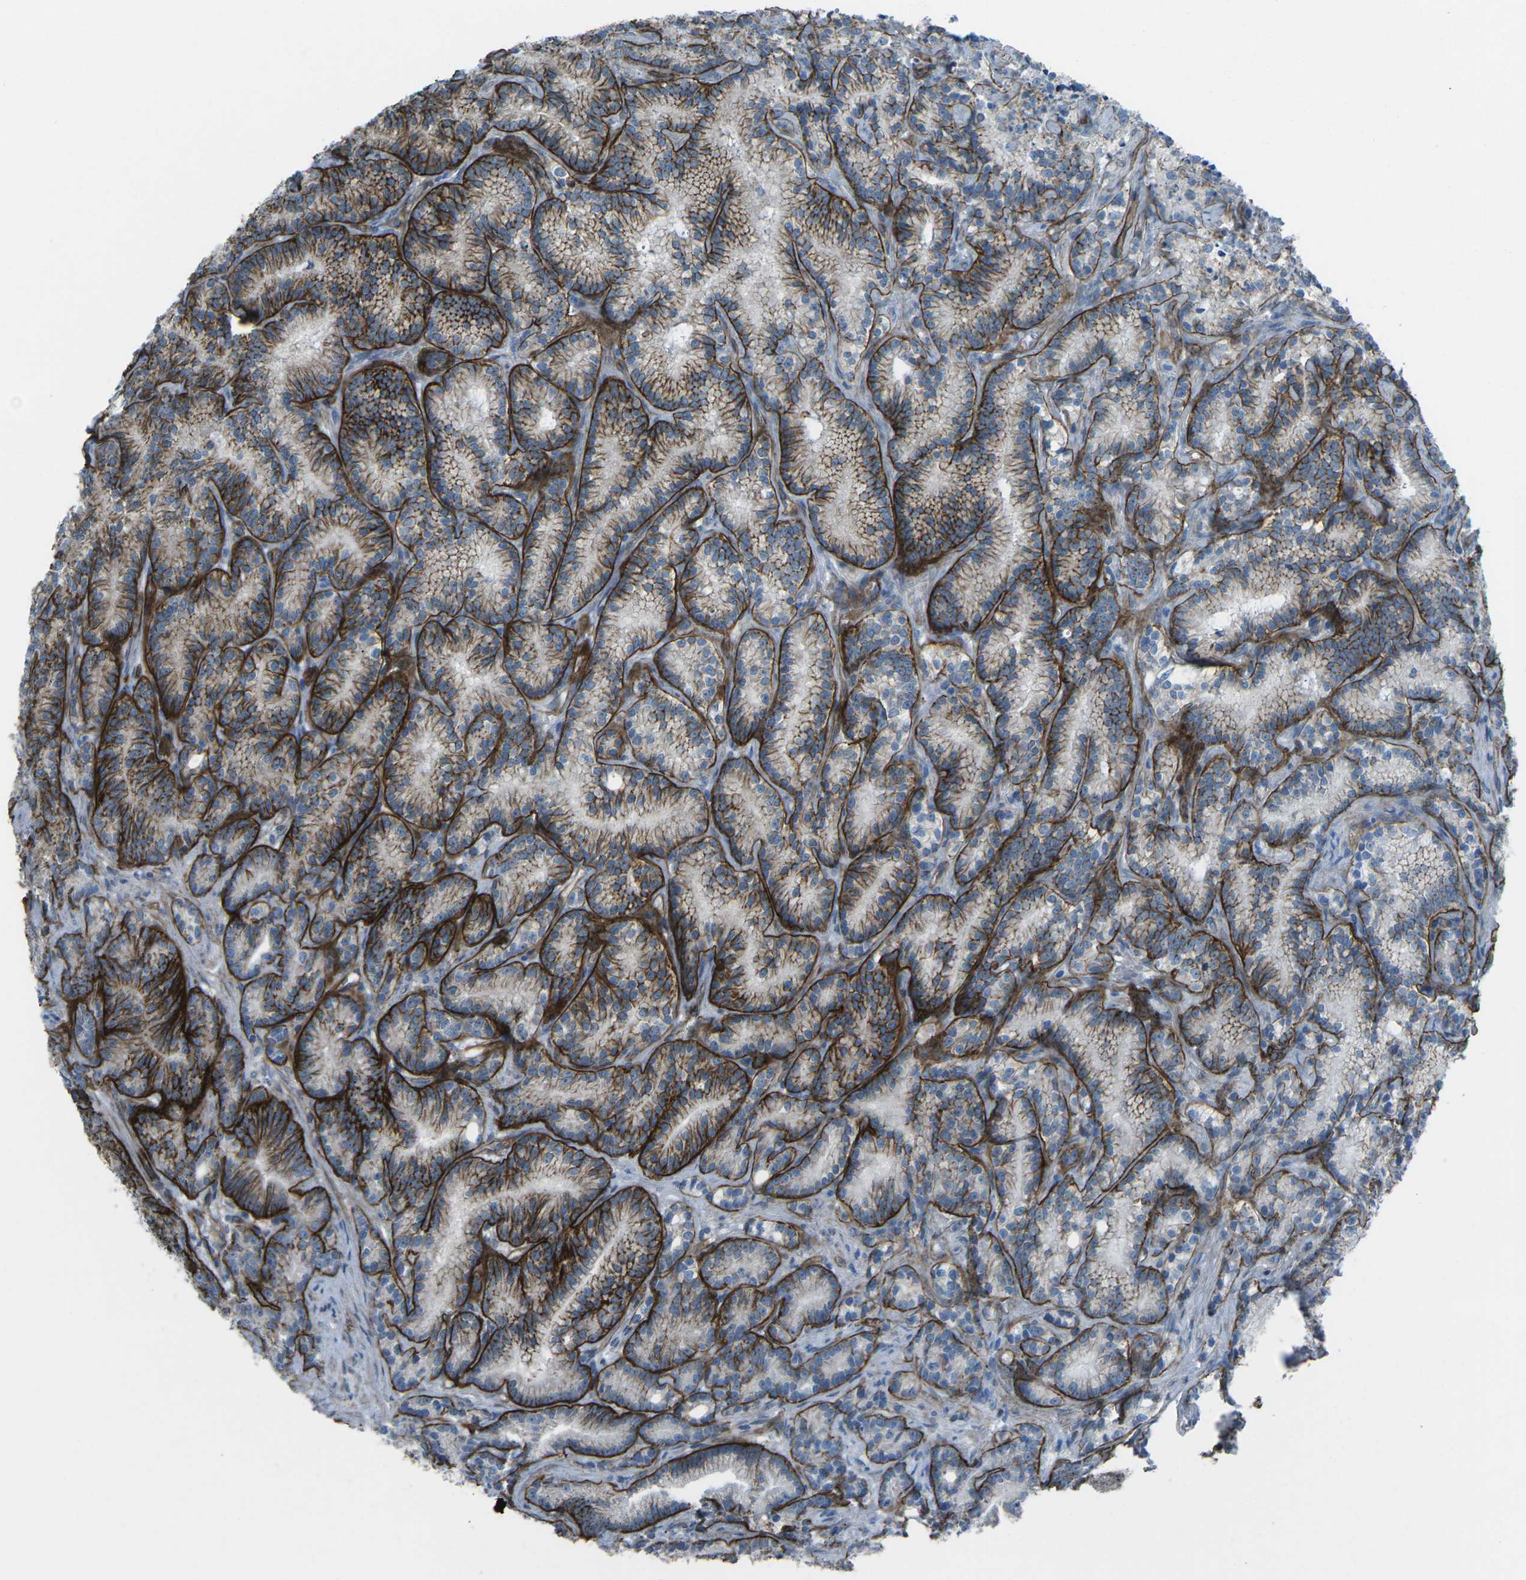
{"staining": {"intensity": "strong", "quantity": ">75%", "location": "cytoplasmic/membranous"}, "tissue": "prostate cancer", "cell_type": "Tumor cells", "image_type": "cancer", "snomed": [{"axis": "morphology", "description": "Adenocarcinoma, Low grade"}, {"axis": "topography", "description": "Prostate"}], "caption": "Prostate adenocarcinoma (low-grade) stained with a brown dye exhibits strong cytoplasmic/membranous positive expression in approximately >75% of tumor cells.", "gene": "UTRN", "patient": {"sex": "male", "age": 89}}